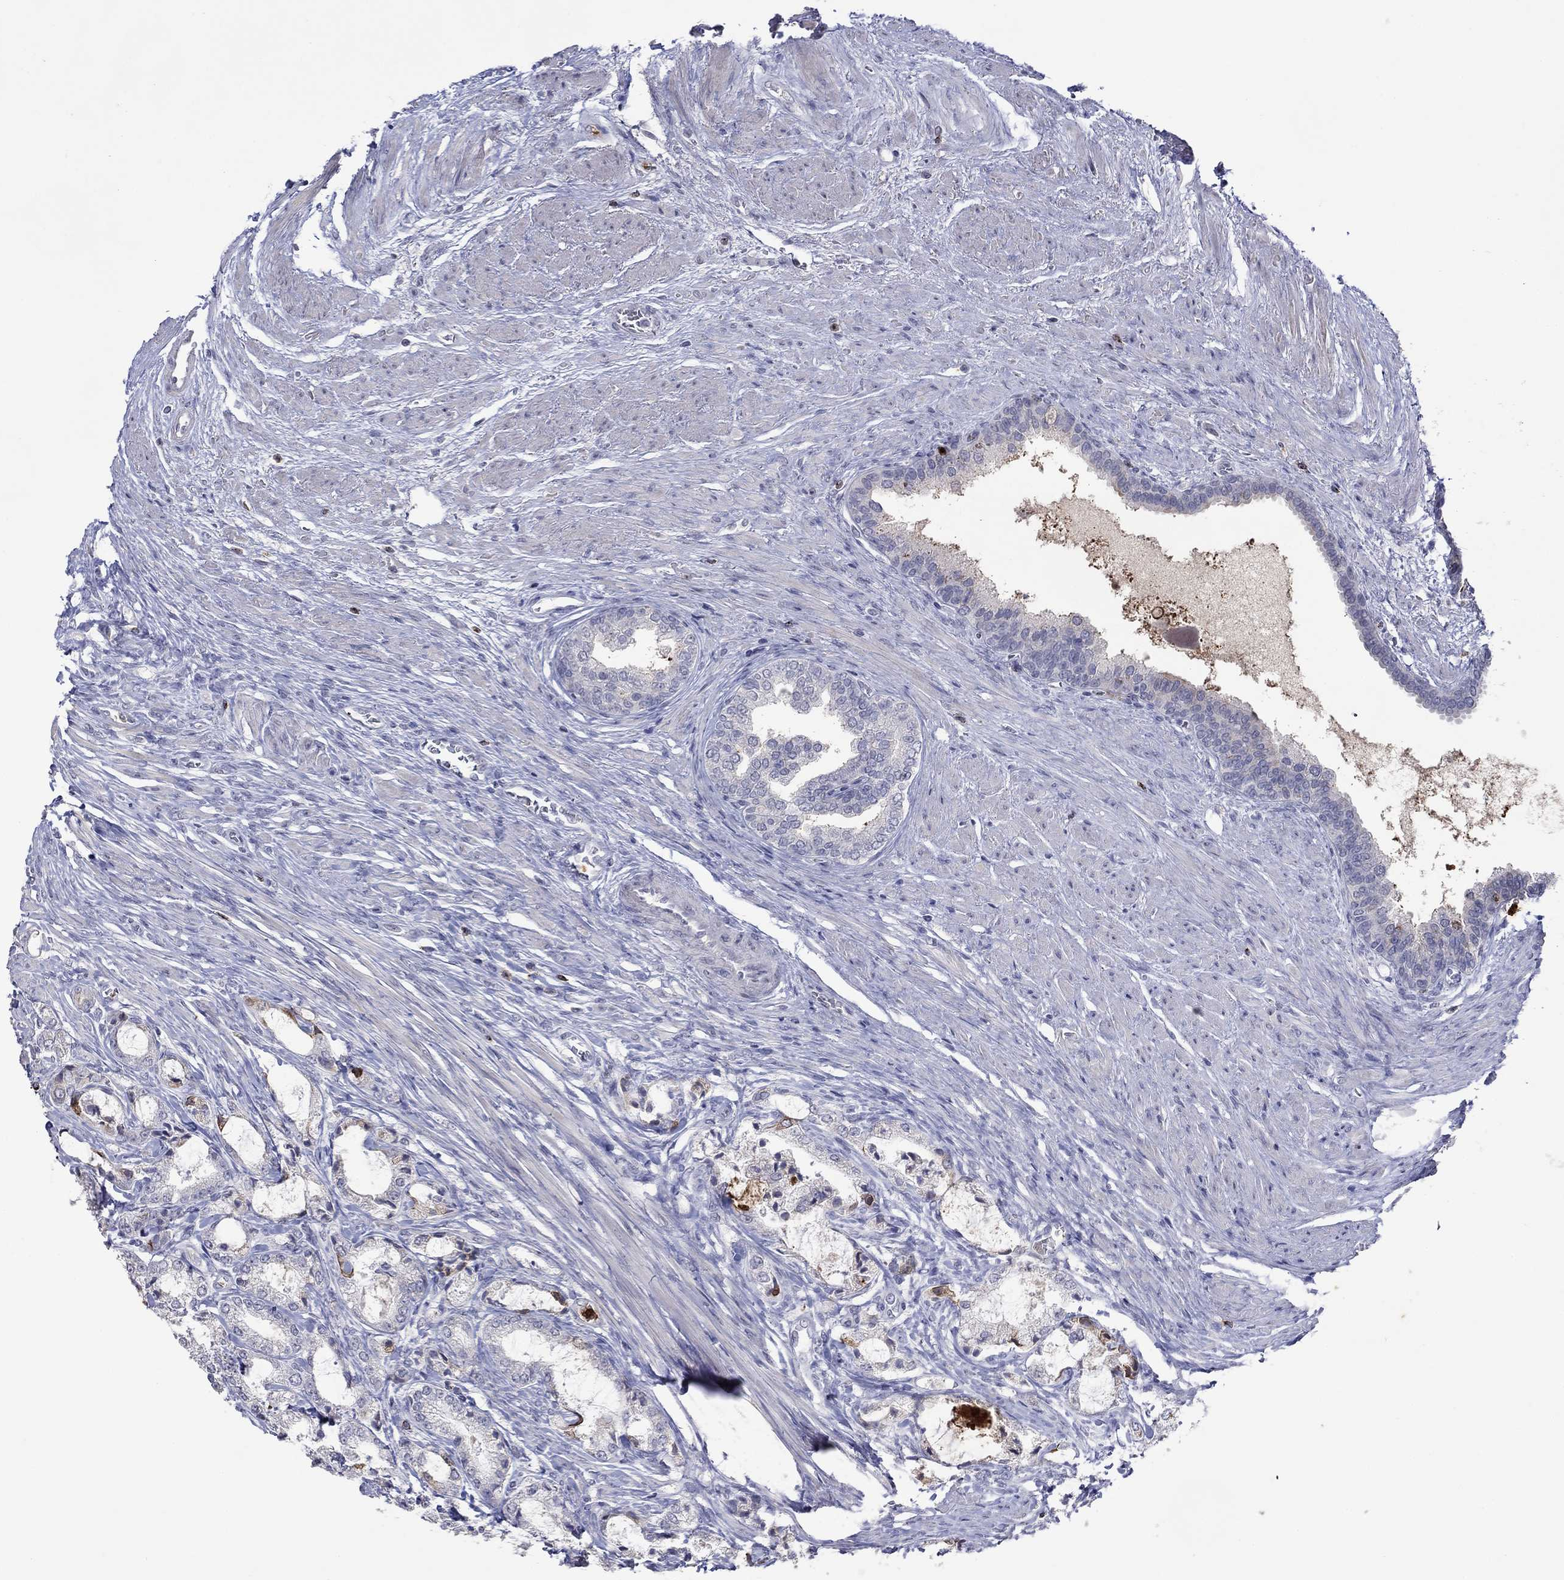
{"staining": {"intensity": "negative", "quantity": "none", "location": "none"}, "tissue": "prostate cancer", "cell_type": "Tumor cells", "image_type": "cancer", "snomed": [{"axis": "morphology", "description": "Adenocarcinoma, NOS"}, {"axis": "topography", "description": "Prostate and seminal vesicle, NOS"}, {"axis": "topography", "description": "Prostate"}], "caption": "This is a micrograph of IHC staining of prostate cancer, which shows no staining in tumor cells.", "gene": "CCL5", "patient": {"sex": "male", "age": 62}}